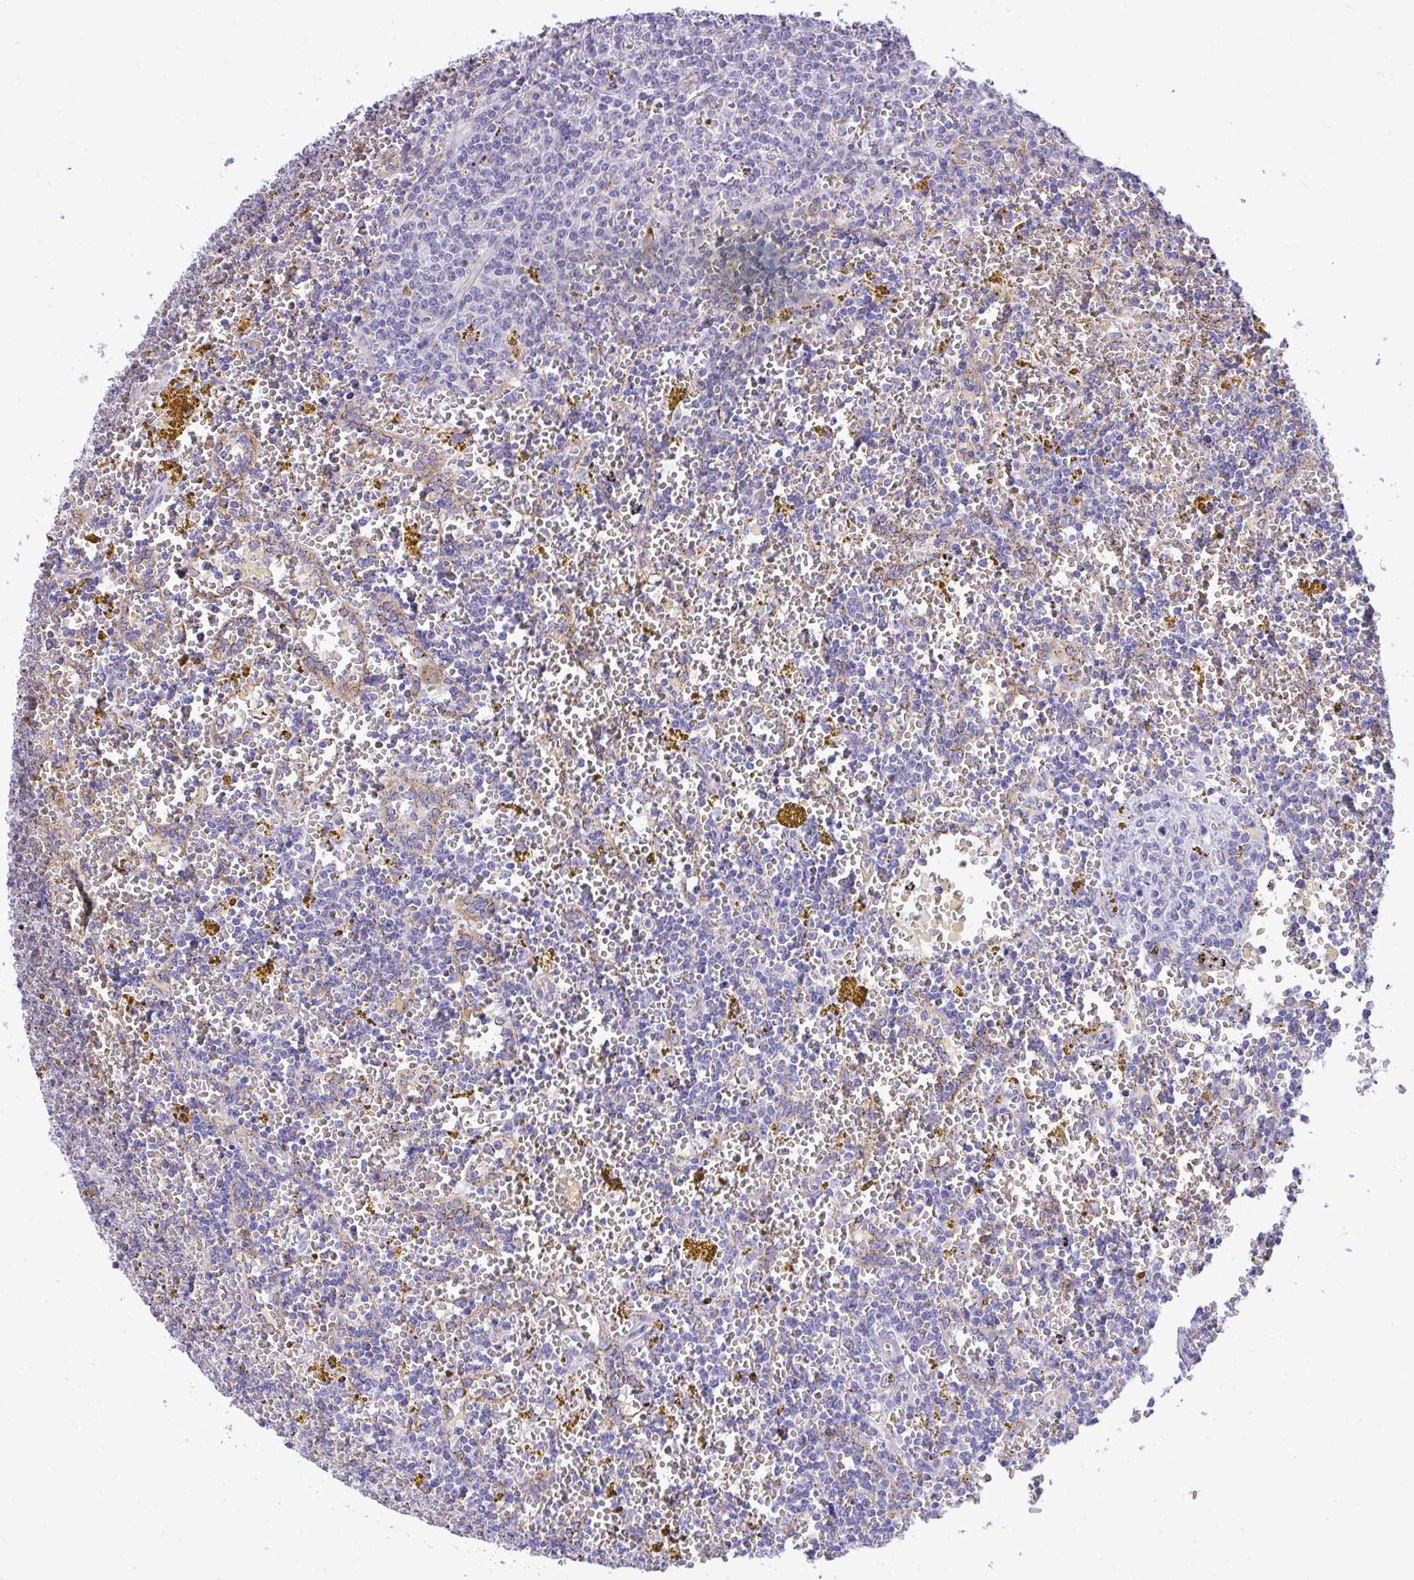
{"staining": {"intensity": "negative", "quantity": "none", "location": "none"}, "tissue": "lymphoma", "cell_type": "Tumor cells", "image_type": "cancer", "snomed": [{"axis": "morphology", "description": "Malignant lymphoma, non-Hodgkin's type, Low grade"}, {"axis": "topography", "description": "Spleen"}, {"axis": "topography", "description": "Lymph node"}], "caption": "There is no significant staining in tumor cells of malignant lymphoma, non-Hodgkin's type (low-grade). (DAB immunohistochemistry, high magnification).", "gene": "PIGK", "patient": {"sex": "female", "age": 66}}